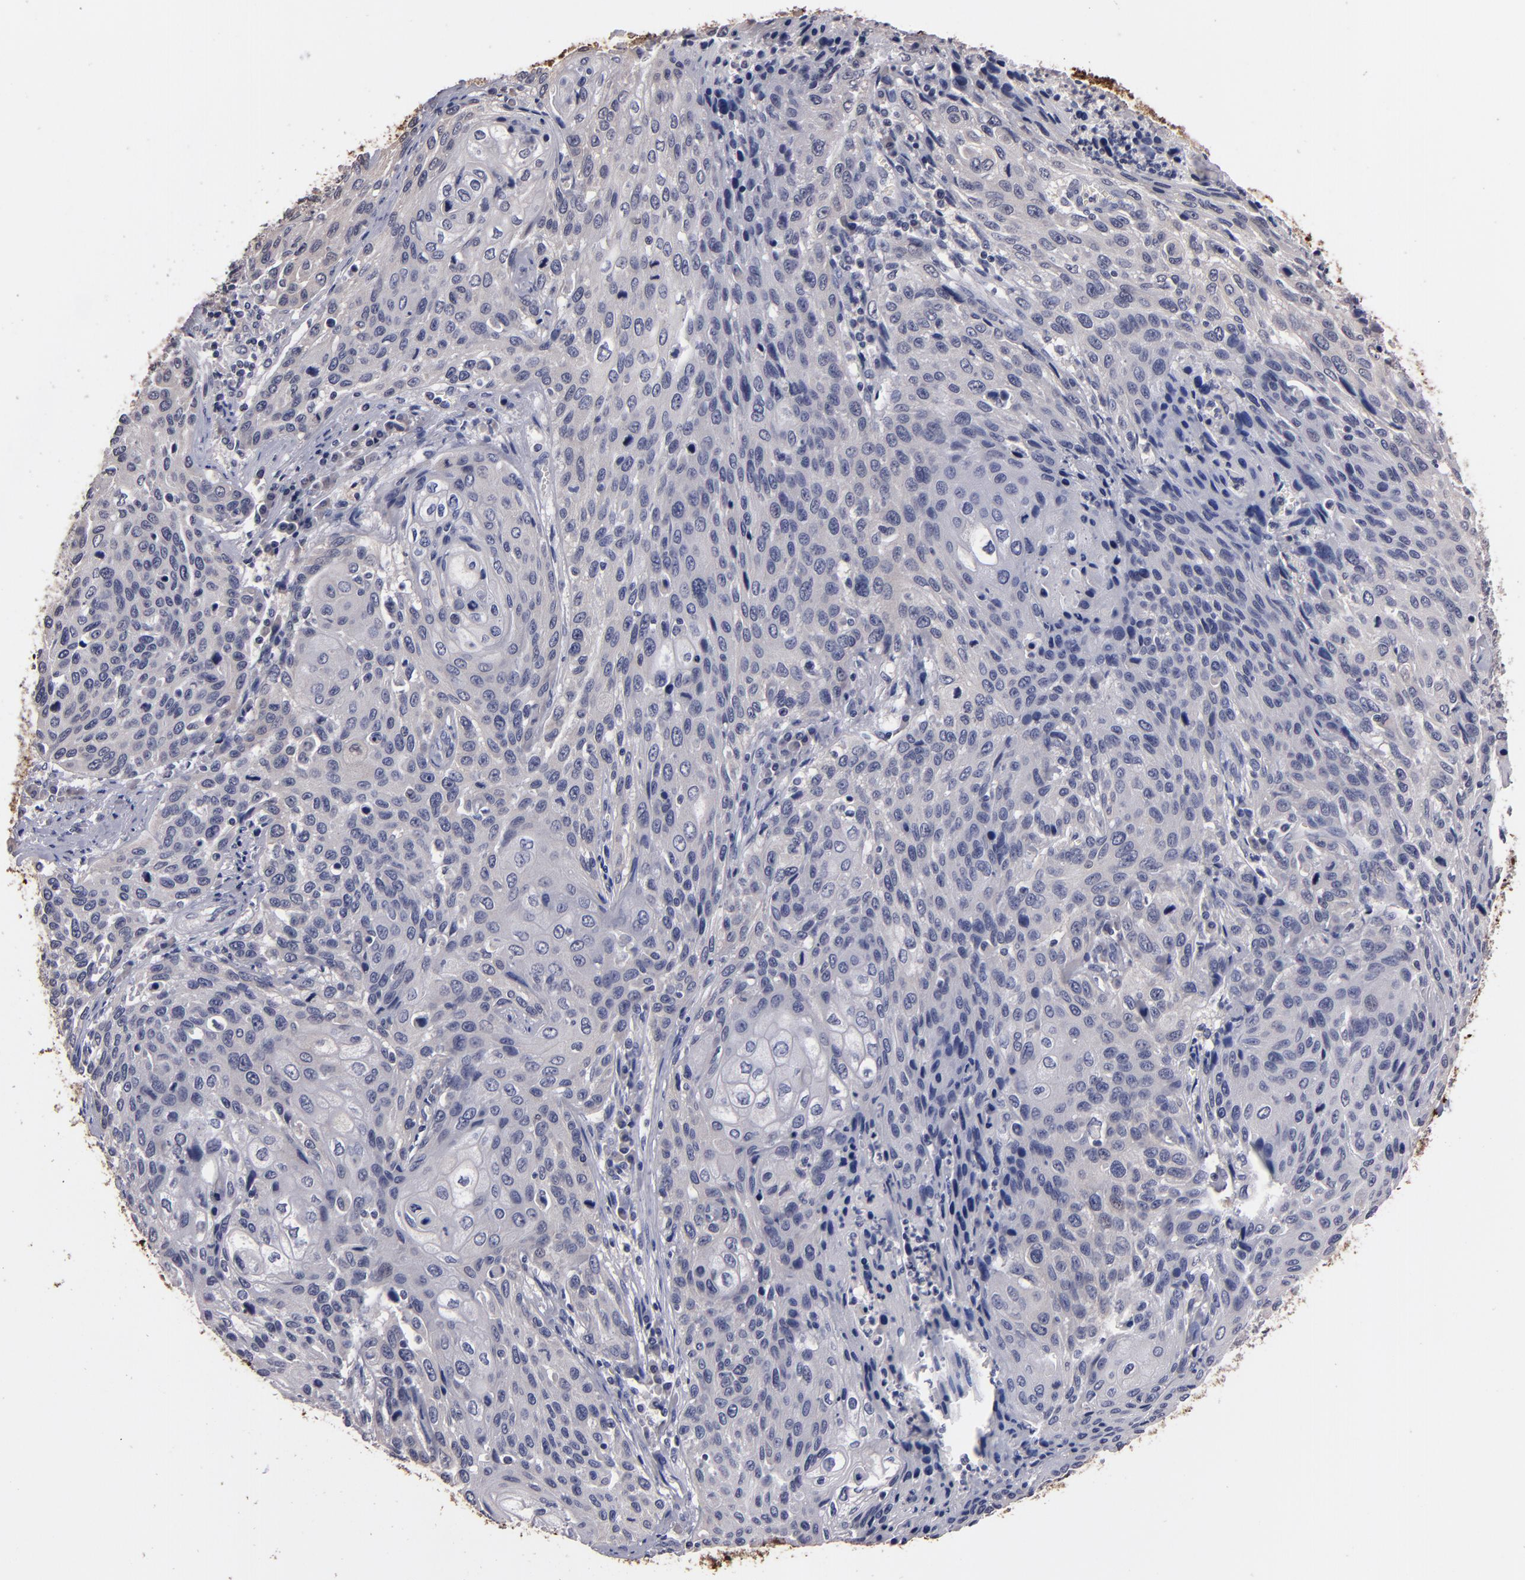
{"staining": {"intensity": "weak", "quantity": "<25%", "location": "cytoplasmic/membranous,nuclear"}, "tissue": "cervical cancer", "cell_type": "Tumor cells", "image_type": "cancer", "snomed": [{"axis": "morphology", "description": "Squamous cell carcinoma, NOS"}, {"axis": "topography", "description": "Cervix"}], "caption": "Immunohistochemistry micrograph of human cervical squamous cell carcinoma stained for a protein (brown), which shows no staining in tumor cells.", "gene": "S100A1", "patient": {"sex": "female", "age": 32}}